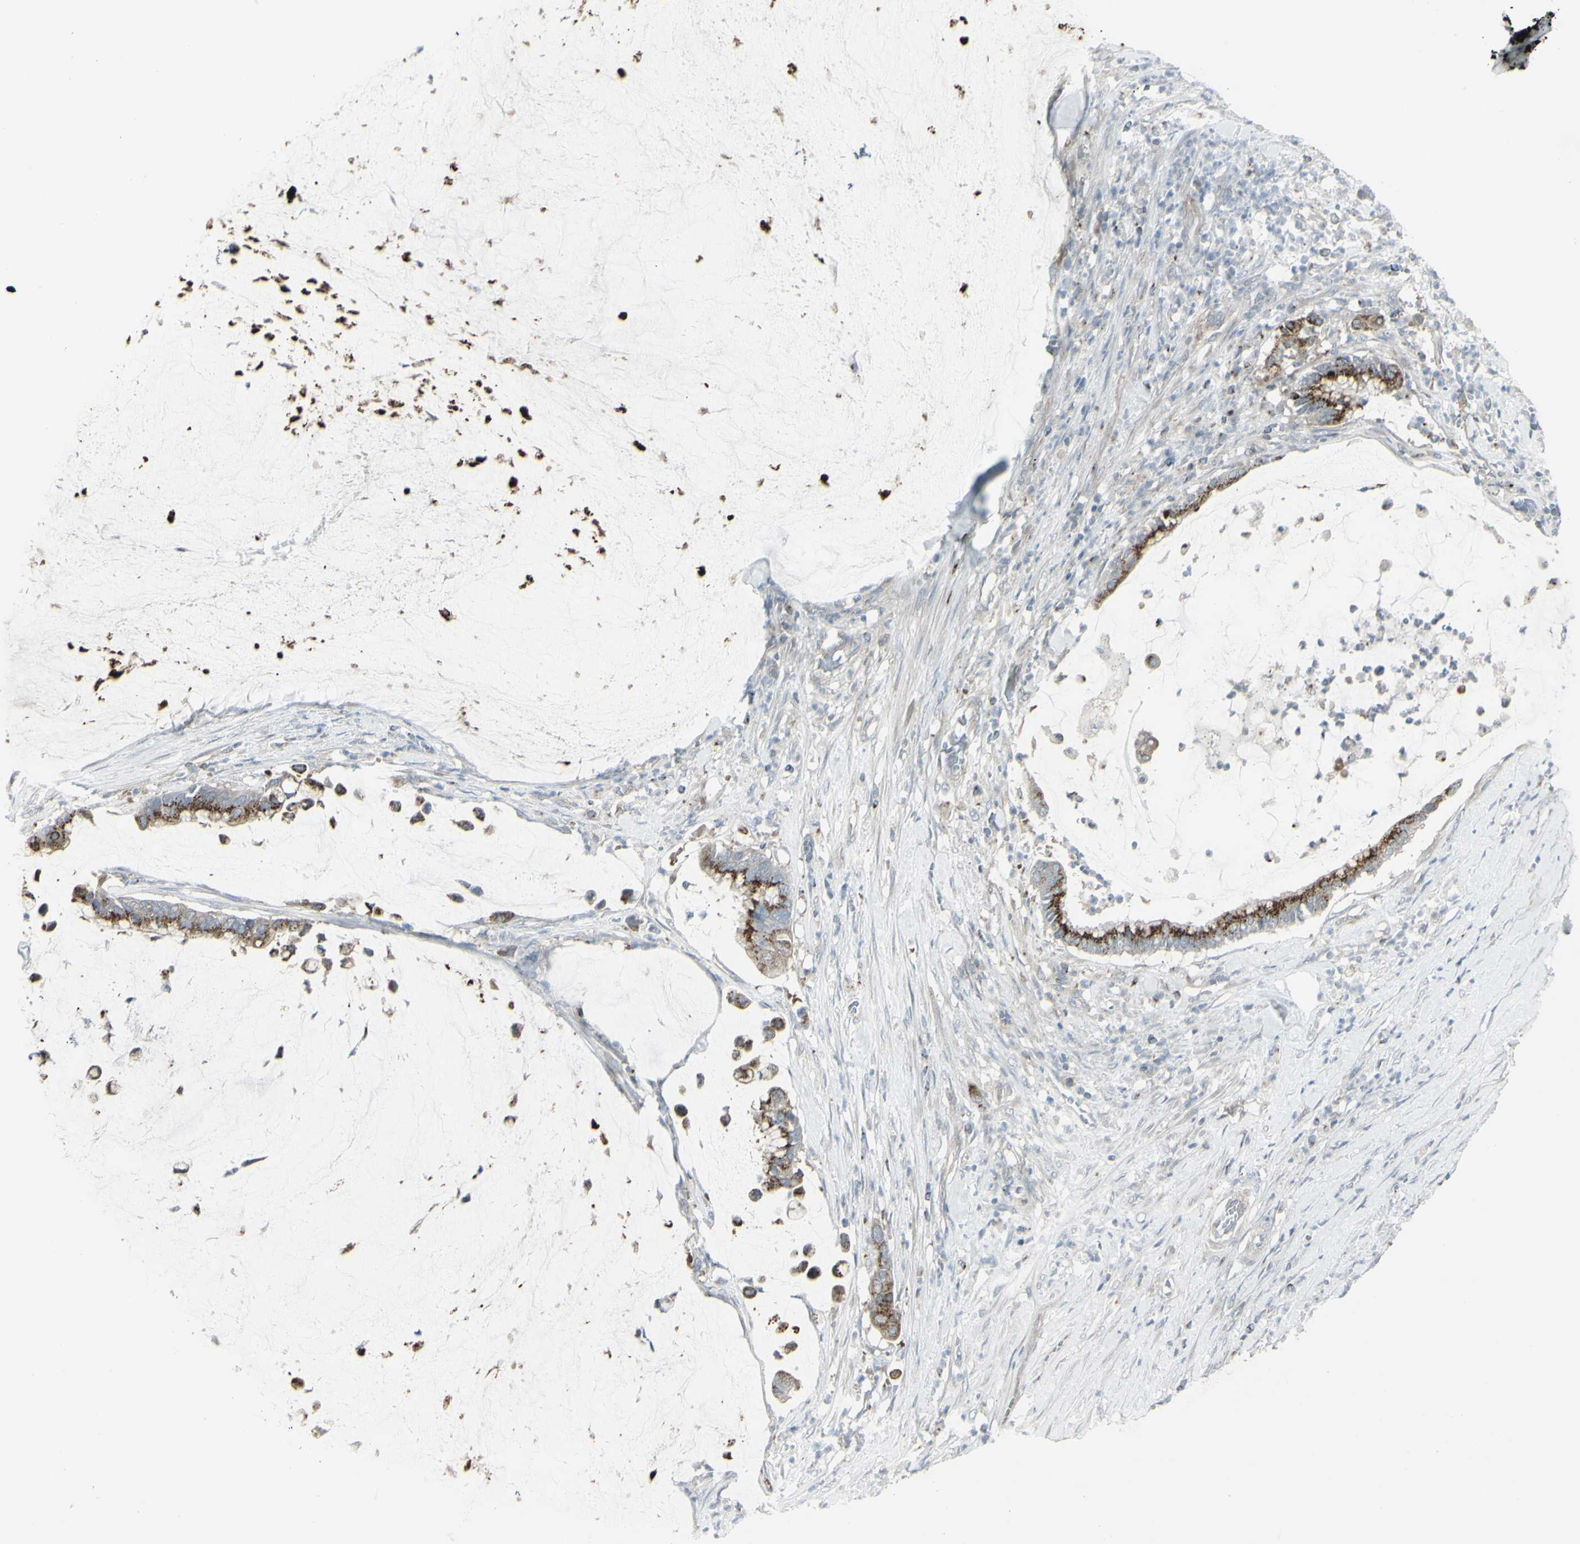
{"staining": {"intensity": "moderate", "quantity": ">75%", "location": "cytoplasmic/membranous"}, "tissue": "pancreatic cancer", "cell_type": "Tumor cells", "image_type": "cancer", "snomed": [{"axis": "morphology", "description": "Adenocarcinoma, NOS"}, {"axis": "topography", "description": "Pancreas"}], "caption": "Immunohistochemistry (IHC) of adenocarcinoma (pancreatic) exhibits medium levels of moderate cytoplasmic/membranous staining in about >75% of tumor cells. Using DAB (brown) and hematoxylin (blue) stains, captured at high magnification using brightfield microscopy.", "gene": "GALNT6", "patient": {"sex": "male", "age": 41}}